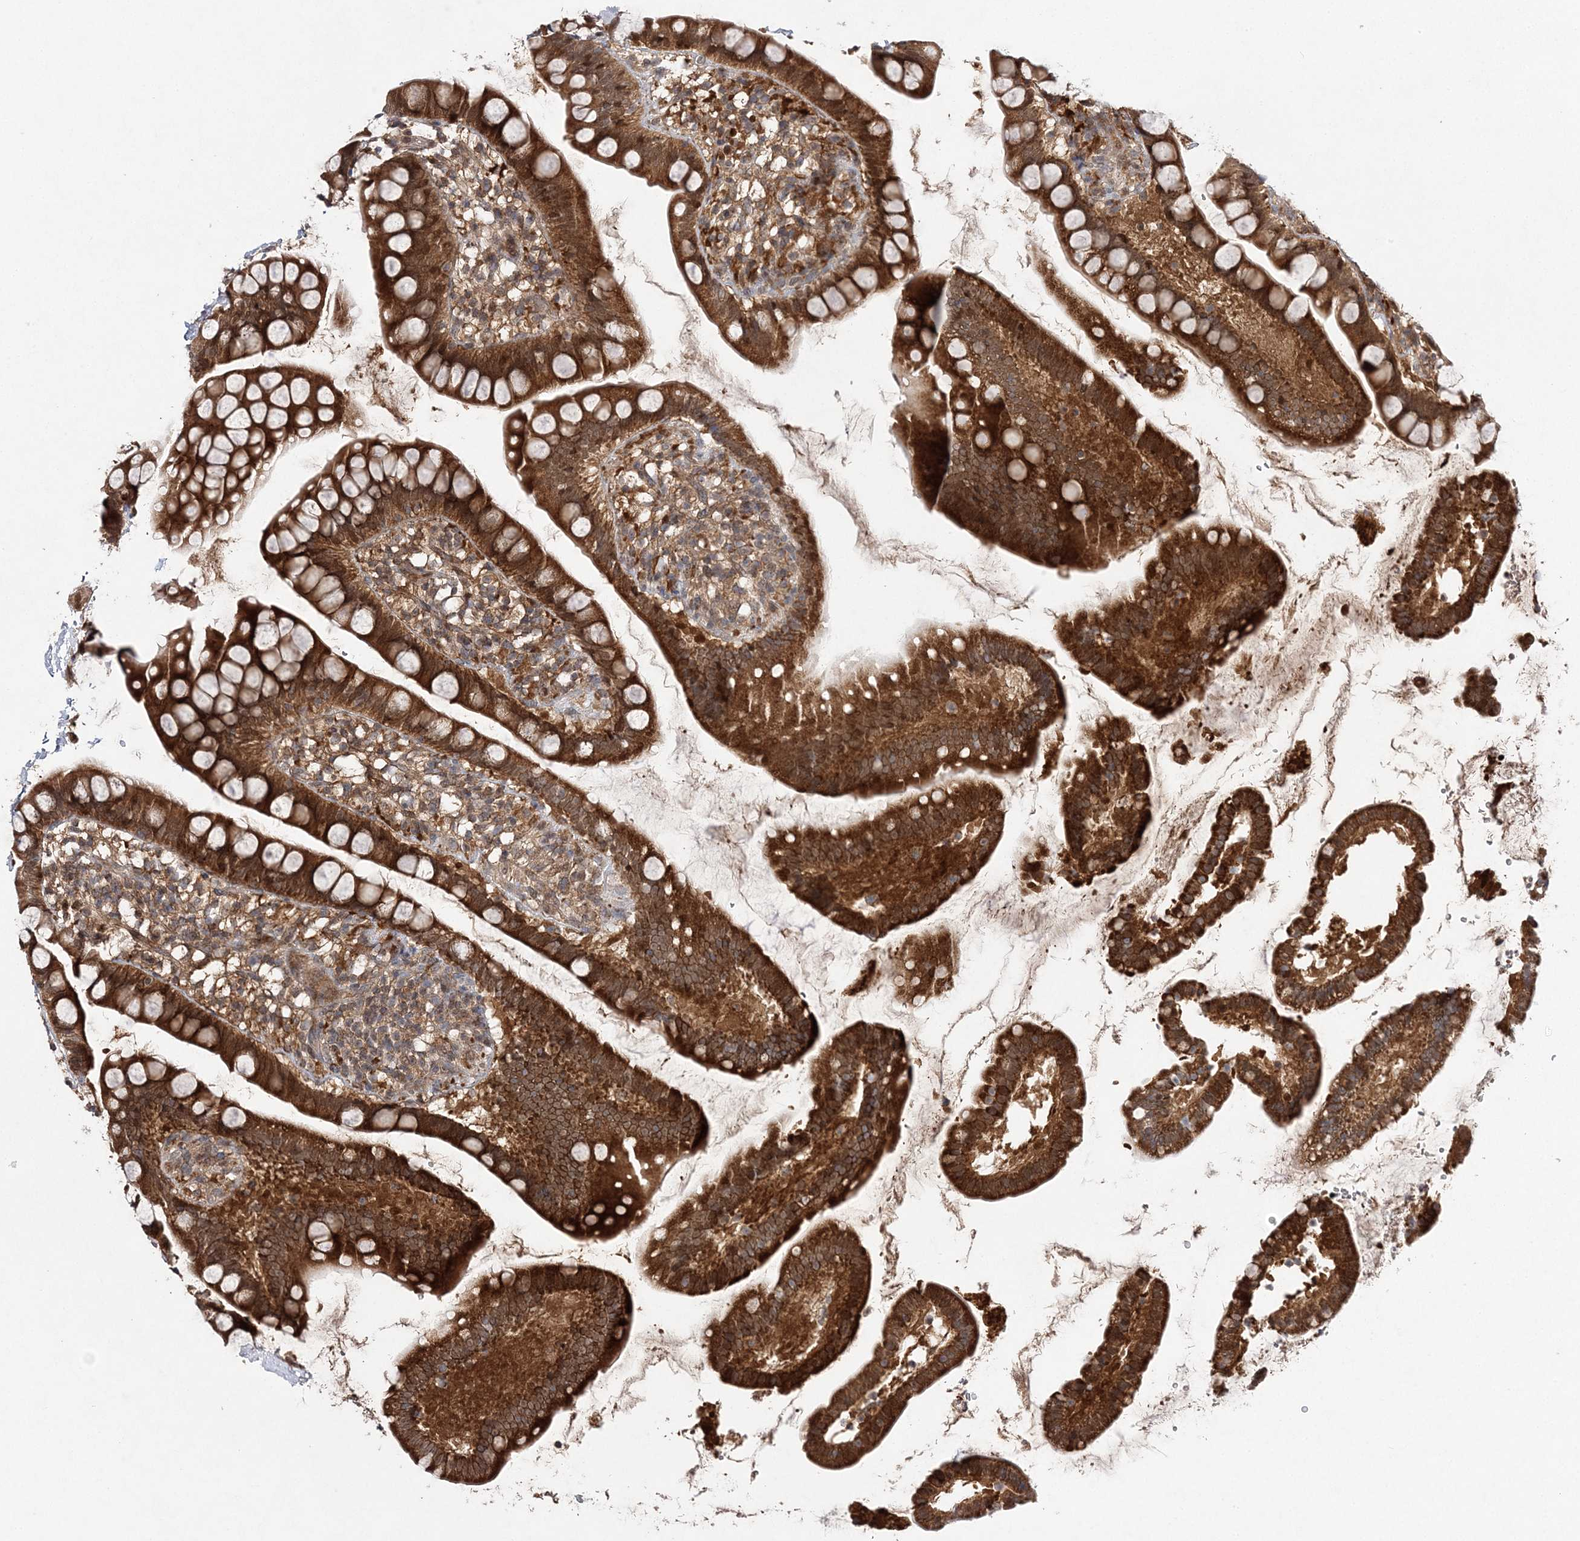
{"staining": {"intensity": "strong", "quantity": ">75%", "location": "cytoplasmic/membranous,nuclear"}, "tissue": "small intestine", "cell_type": "Glandular cells", "image_type": "normal", "snomed": [{"axis": "morphology", "description": "Normal tissue, NOS"}, {"axis": "topography", "description": "Small intestine"}], "caption": "This micrograph reveals immunohistochemistry staining of unremarkable small intestine, with high strong cytoplasmic/membranous,nuclear positivity in about >75% of glandular cells.", "gene": "NIF3L1", "patient": {"sex": "female", "age": 84}}